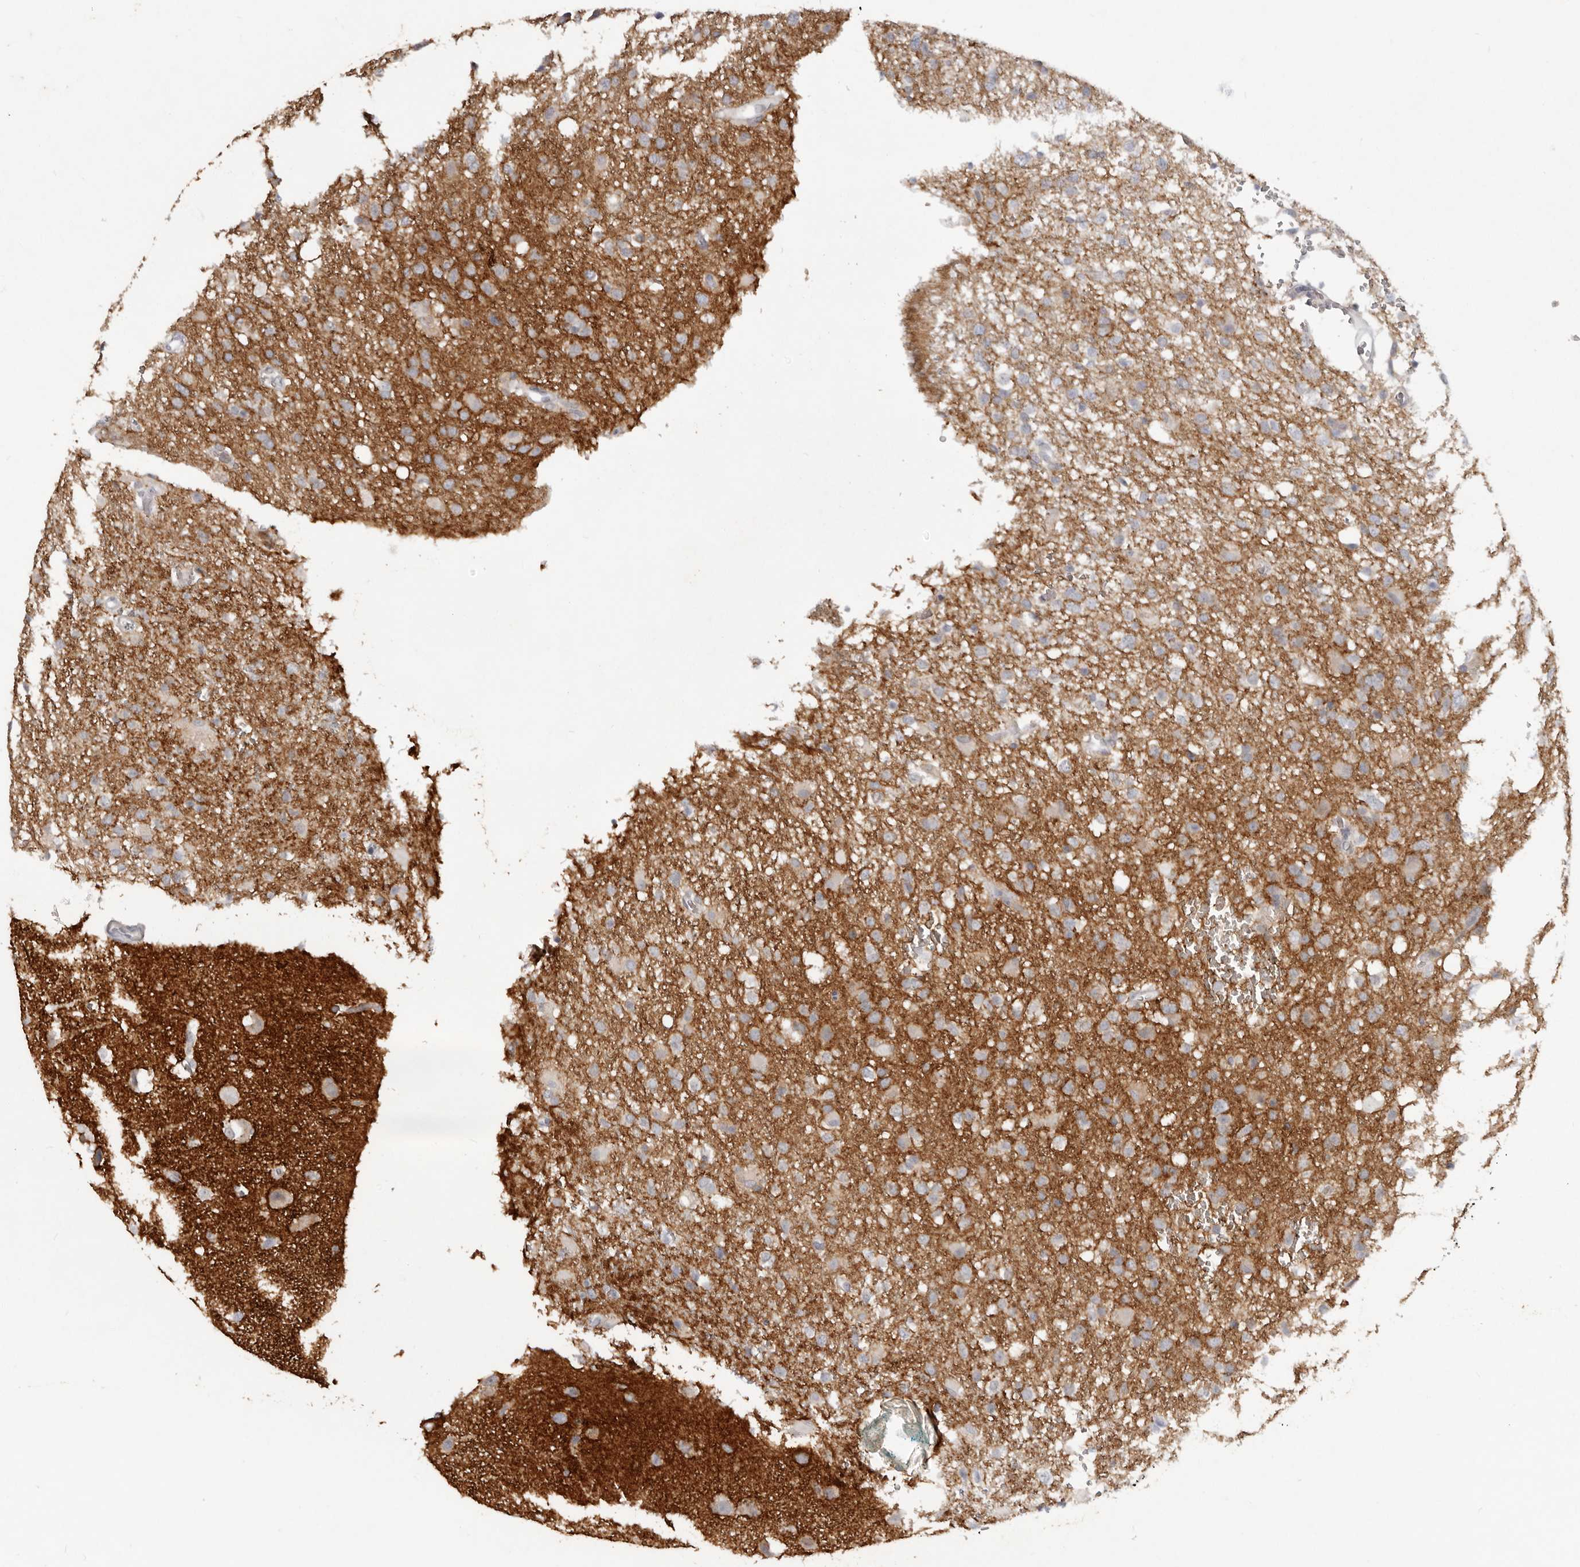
{"staining": {"intensity": "weak", "quantity": "25%-75%", "location": "cytoplasmic/membranous"}, "tissue": "glioma", "cell_type": "Tumor cells", "image_type": "cancer", "snomed": [{"axis": "morphology", "description": "Glioma, malignant, High grade"}, {"axis": "topography", "description": "Brain"}], "caption": "Immunohistochemical staining of human glioma shows low levels of weak cytoplasmic/membranous protein staining in approximately 25%-75% of tumor cells.", "gene": "TNR", "patient": {"sex": "female", "age": 57}}